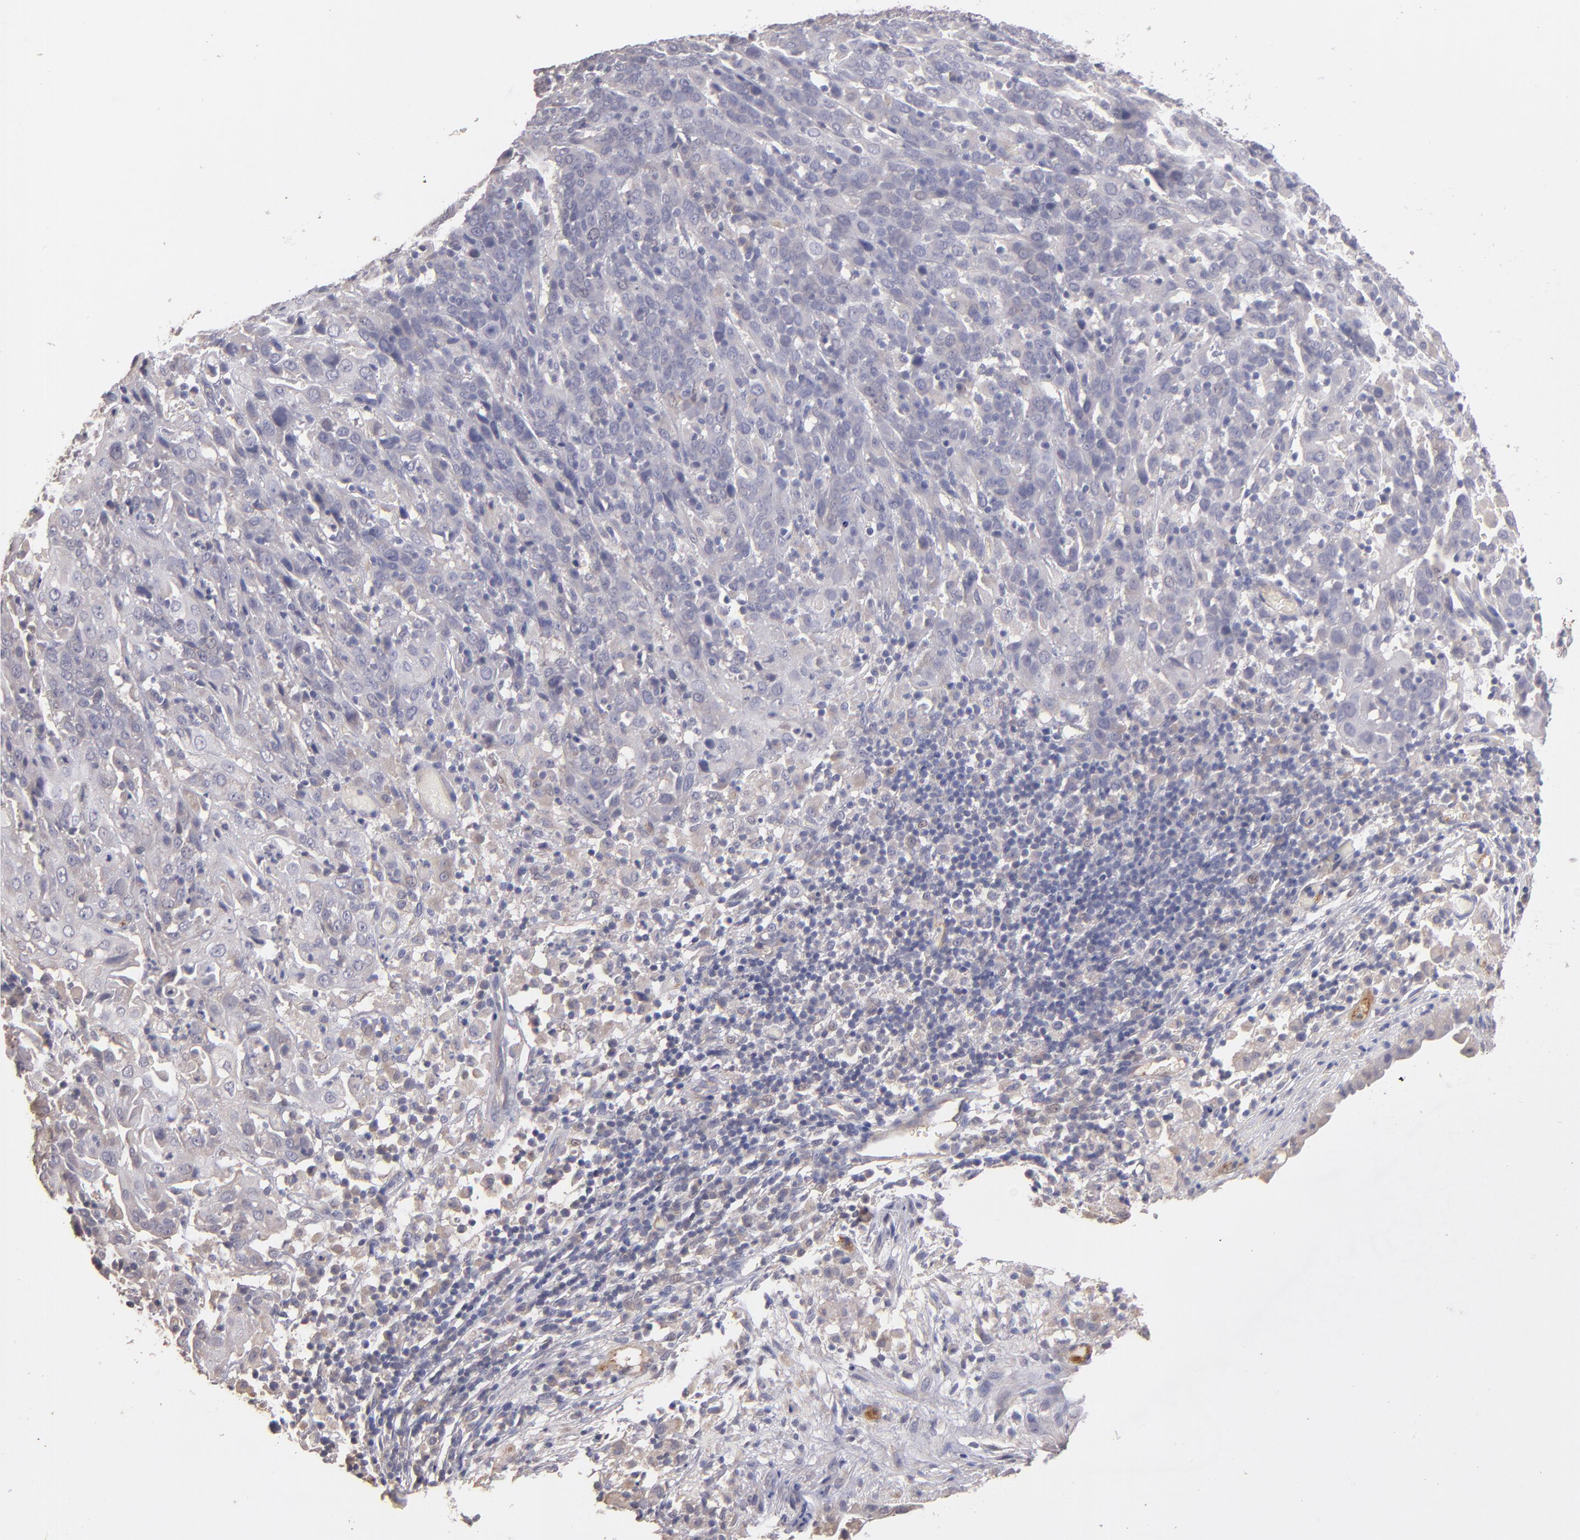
{"staining": {"intensity": "negative", "quantity": "none", "location": "none"}, "tissue": "cervical cancer", "cell_type": "Tumor cells", "image_type": "cancer", "snomed": [{"axis": "morphology", "description": "Normal tissue, NOS"}, {"axis": "morphology", "description": "Squamous cell carcinoma, NOS"}, {"axis": "topography", "description": "Cervix"}], "caption": "An immunohistochemistry histopathology image of cervical cancer is shown. There is no staining in tumor cells of cervical cancer.", "gene": "GNAZ", "patient": {"sex": "female", "age": 67}}